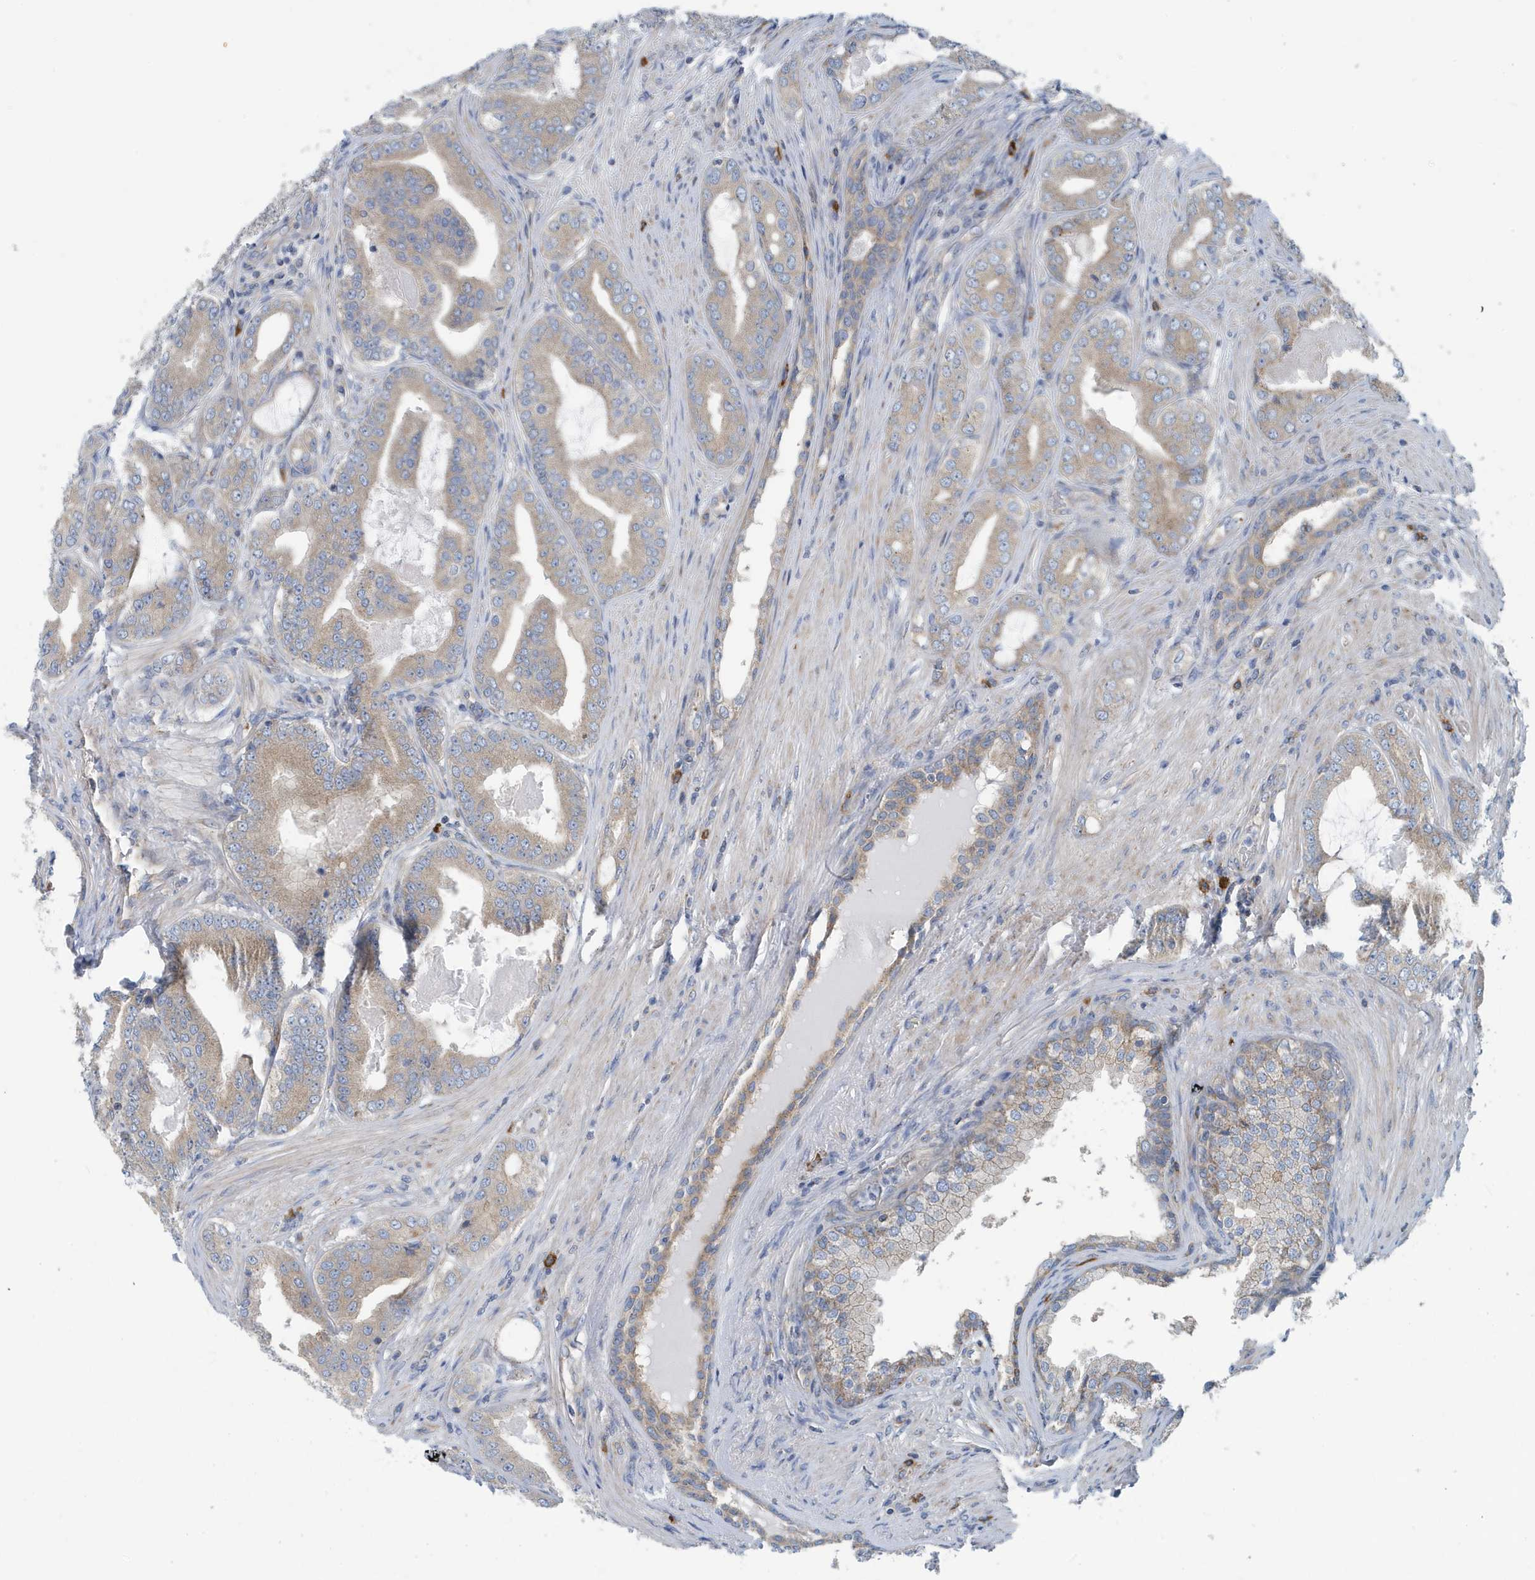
{"staining": {"intensity": "weak", "quantity": ">75%", "location": "cytoplasmic/membranous"}, "tissue": "prostate cancer", "cell_type": "Tumor cells", "image_type": "cancer", "snomed": [{"axis": "morphology", "description": "Adenocarcinoma, High grade"}, {"axis": "topography", "description": "Prostate"}], "caption": "A photomicrograph of human prostate high-grade adenocarcinoma stained for a protein displays weak cytoplasmic/membranous brown staining in tumor cells.", "gene": "PPM1M", "patient": {"sex": "male", "age": 60}}